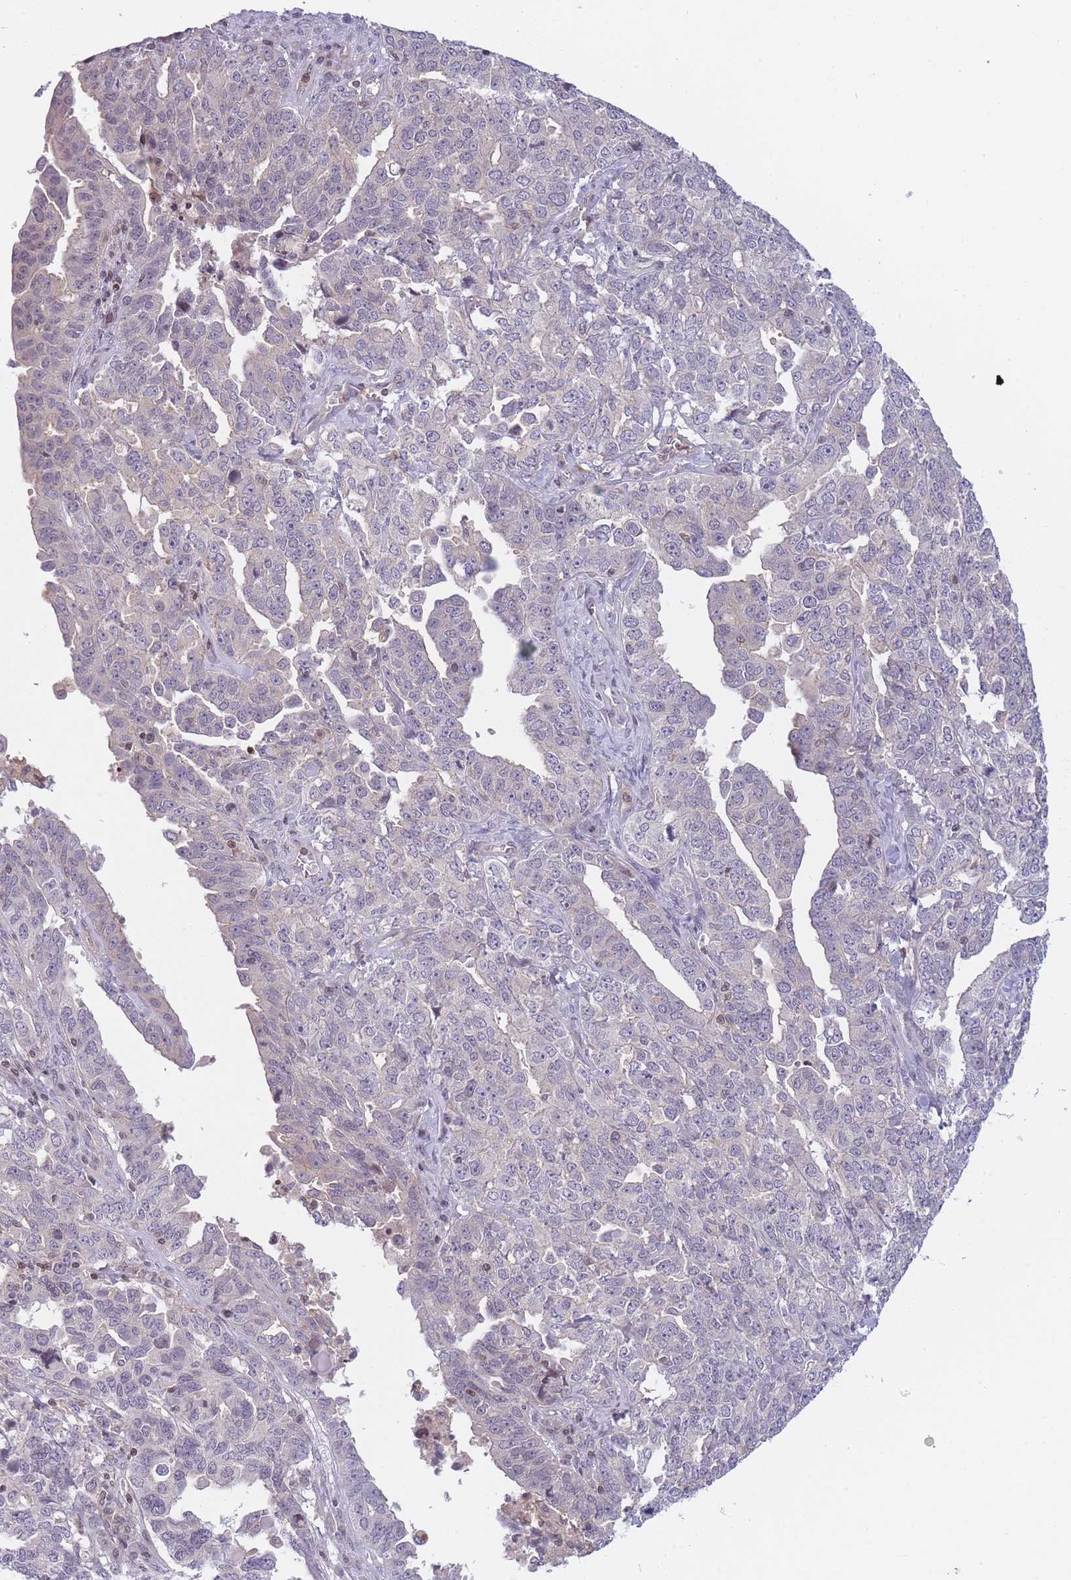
{"staining": {"intensity": "negative", "quantity": "none", "location": "none"}, "tissue": "ovarian cancer", "cell_type": "Tumor cells", "image_type": "cancer", "snomed": [{"axis": "morphology", "description": "Carcinoma, endometroid"}, {"axis": "topography", "description": "Ovary"}], "caption": "This is an immunohistochemistry (IHC) histopathology image of endometroid carcinoma (ovarian). There is no expression in tumor cells.", "gene": "SLC35F5", "patient": {"sex": "female", "age": 62}}